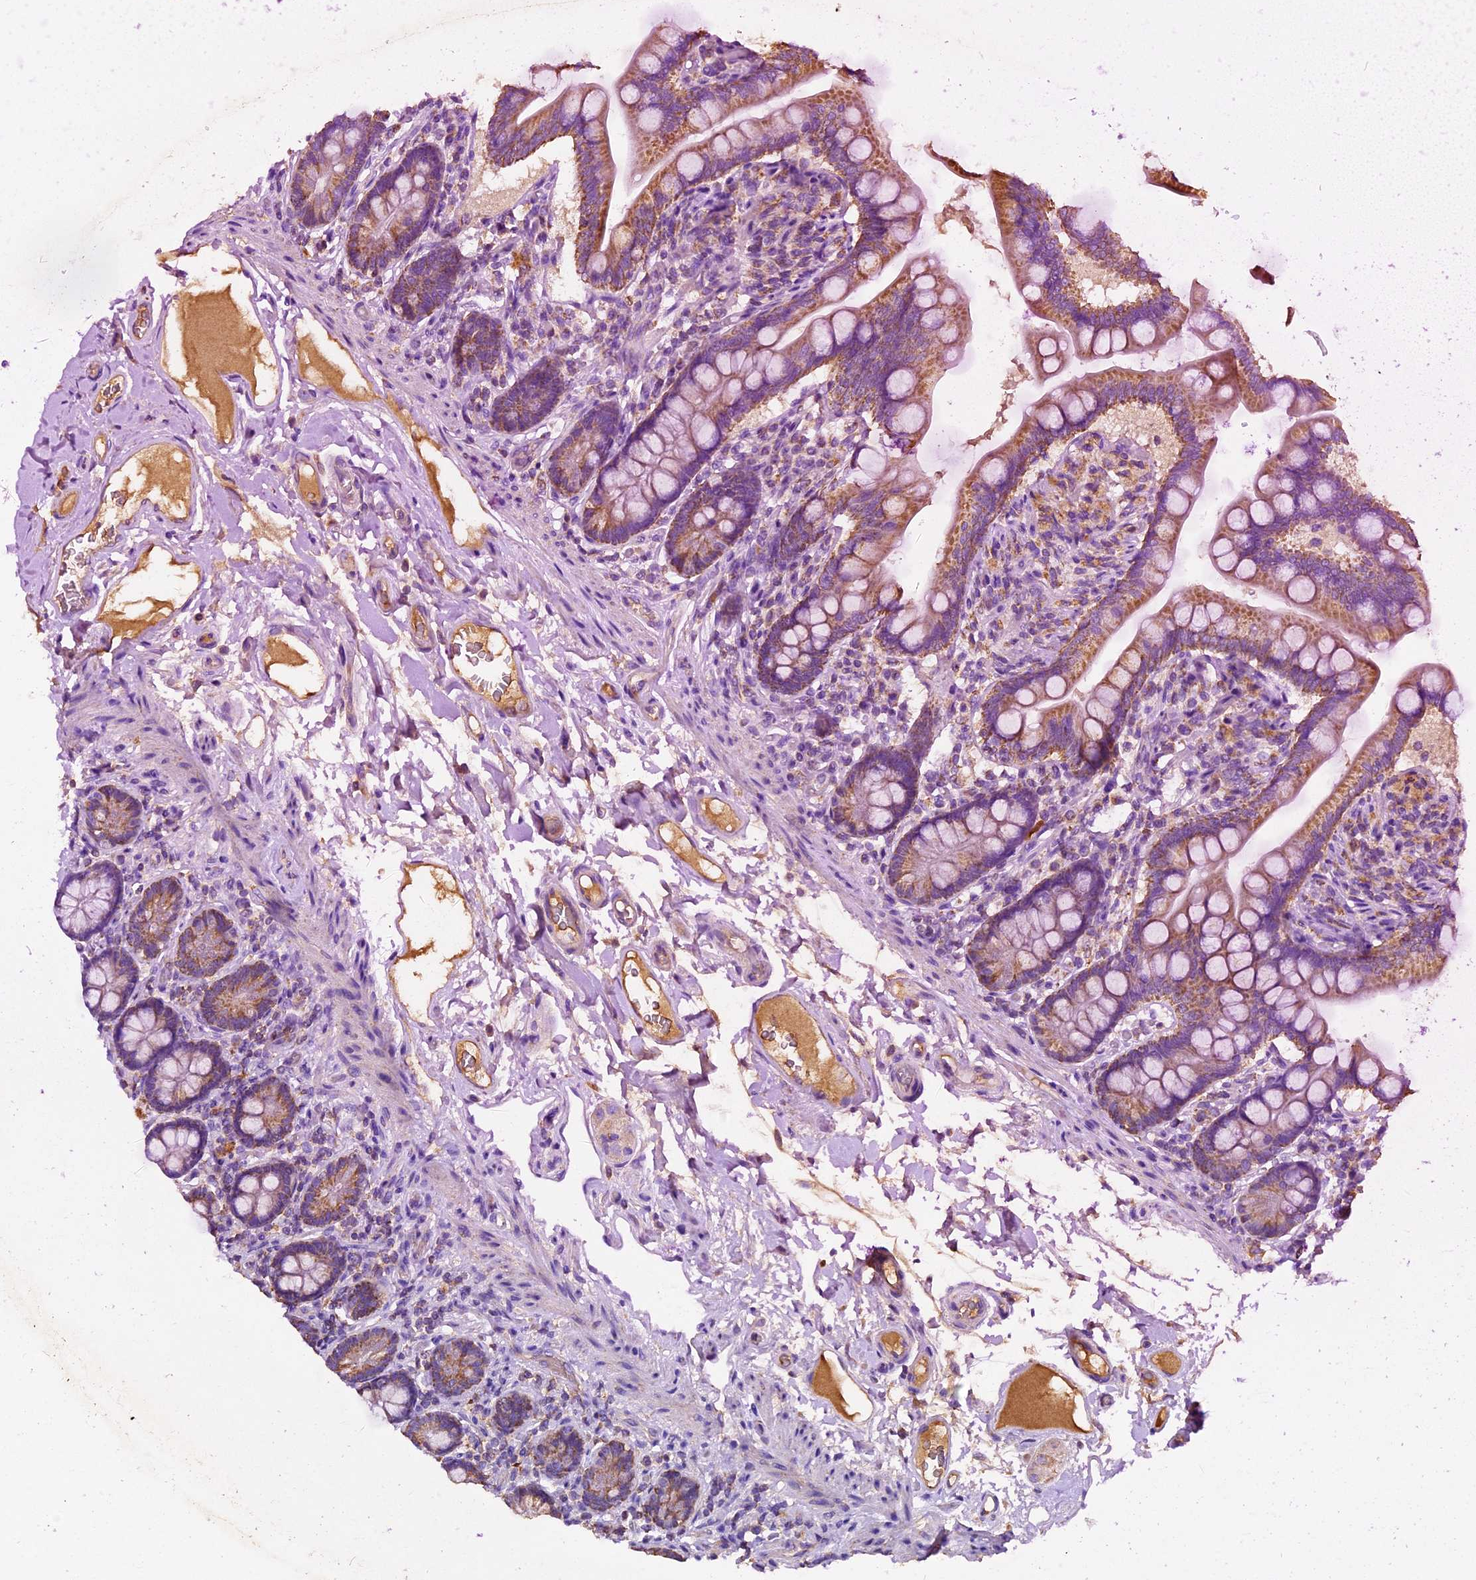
{"staining": {"intensity": "moderate", "quantity": ">75%", "location": "cytoplasmic/membranous"}, "tissue": "small intestine", "cell_type": "Glandular cells", "image_type": "normal", "snomed": [{"axis": "morphology", "description": "Normal tissue, NOS"}, {"axis": "topography", "description": "Small intestine"}], "caption": "Protein expression analysis of benign small intestine shows moderate cytoplasmic/membranous expression in approximately >75% of glandular cells.", "gene": "SIX5", "patient": {"sex": "female", "age": 64}}